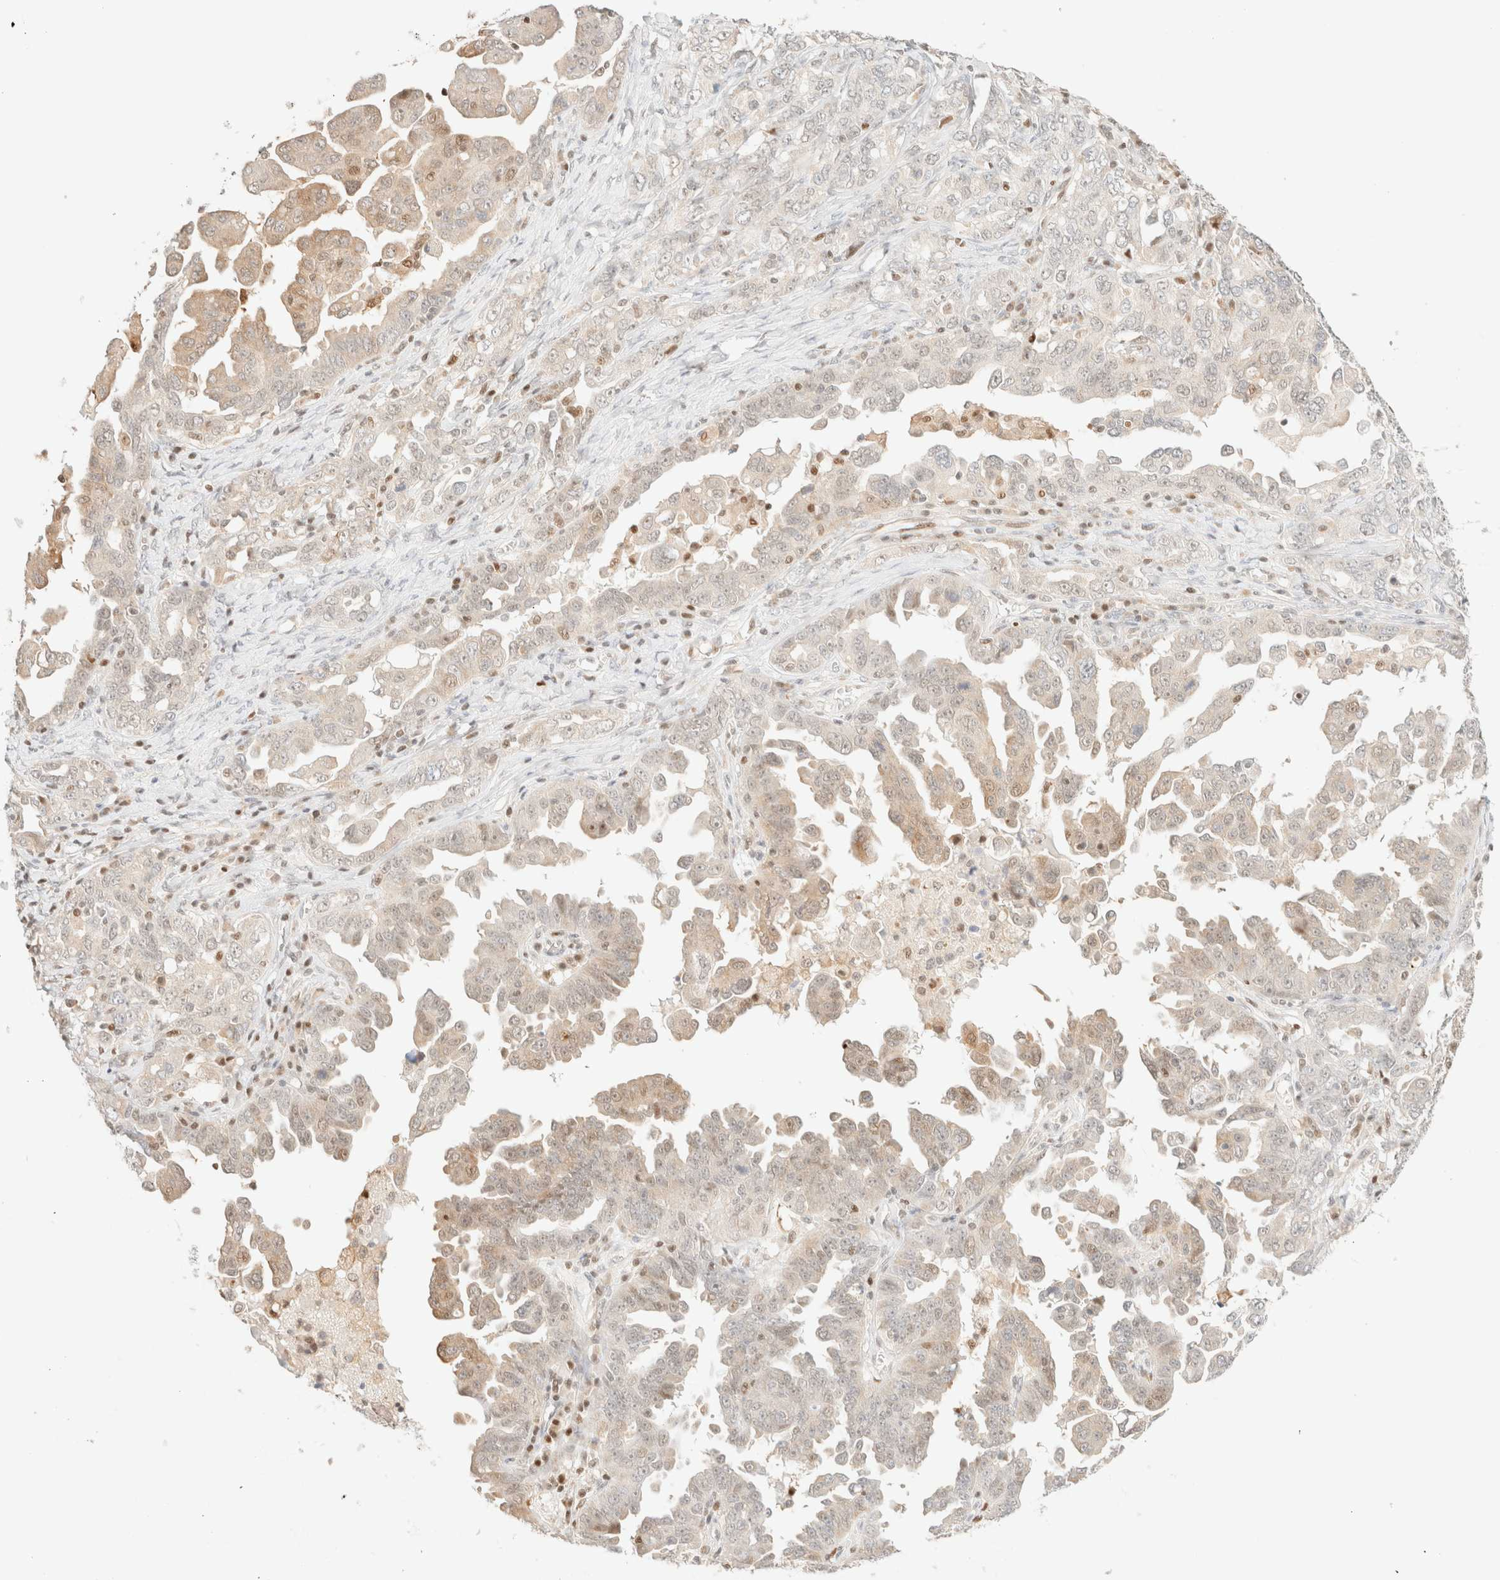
{"staining": {"intensity": "weak", "quantity": "25%-75%", "location": "cytoplasmic/membranous,nuclear"}, "tissue": "ovarian cancer", "cell_type": "Tumor cells", "image_type": "cancer", "snomed": [{"axis": "morphology", "description": "Carcinoma, endometroid"}, {"axis": "topography", "description": "Ovary"}], "caption": "Immunohistochemistry (DAB) staining of ovarian cancer shows weak cytoplasmic/membranous and nuclear protein staining in about 25%-75% of tumor cells. The protein of interest is stained brown, and the nuclei are stained in blue (DAB IHC with brightfield microscopy, high magnification).", "gene": "TSR1", "patient": {"sex": "female", "age": 62}}